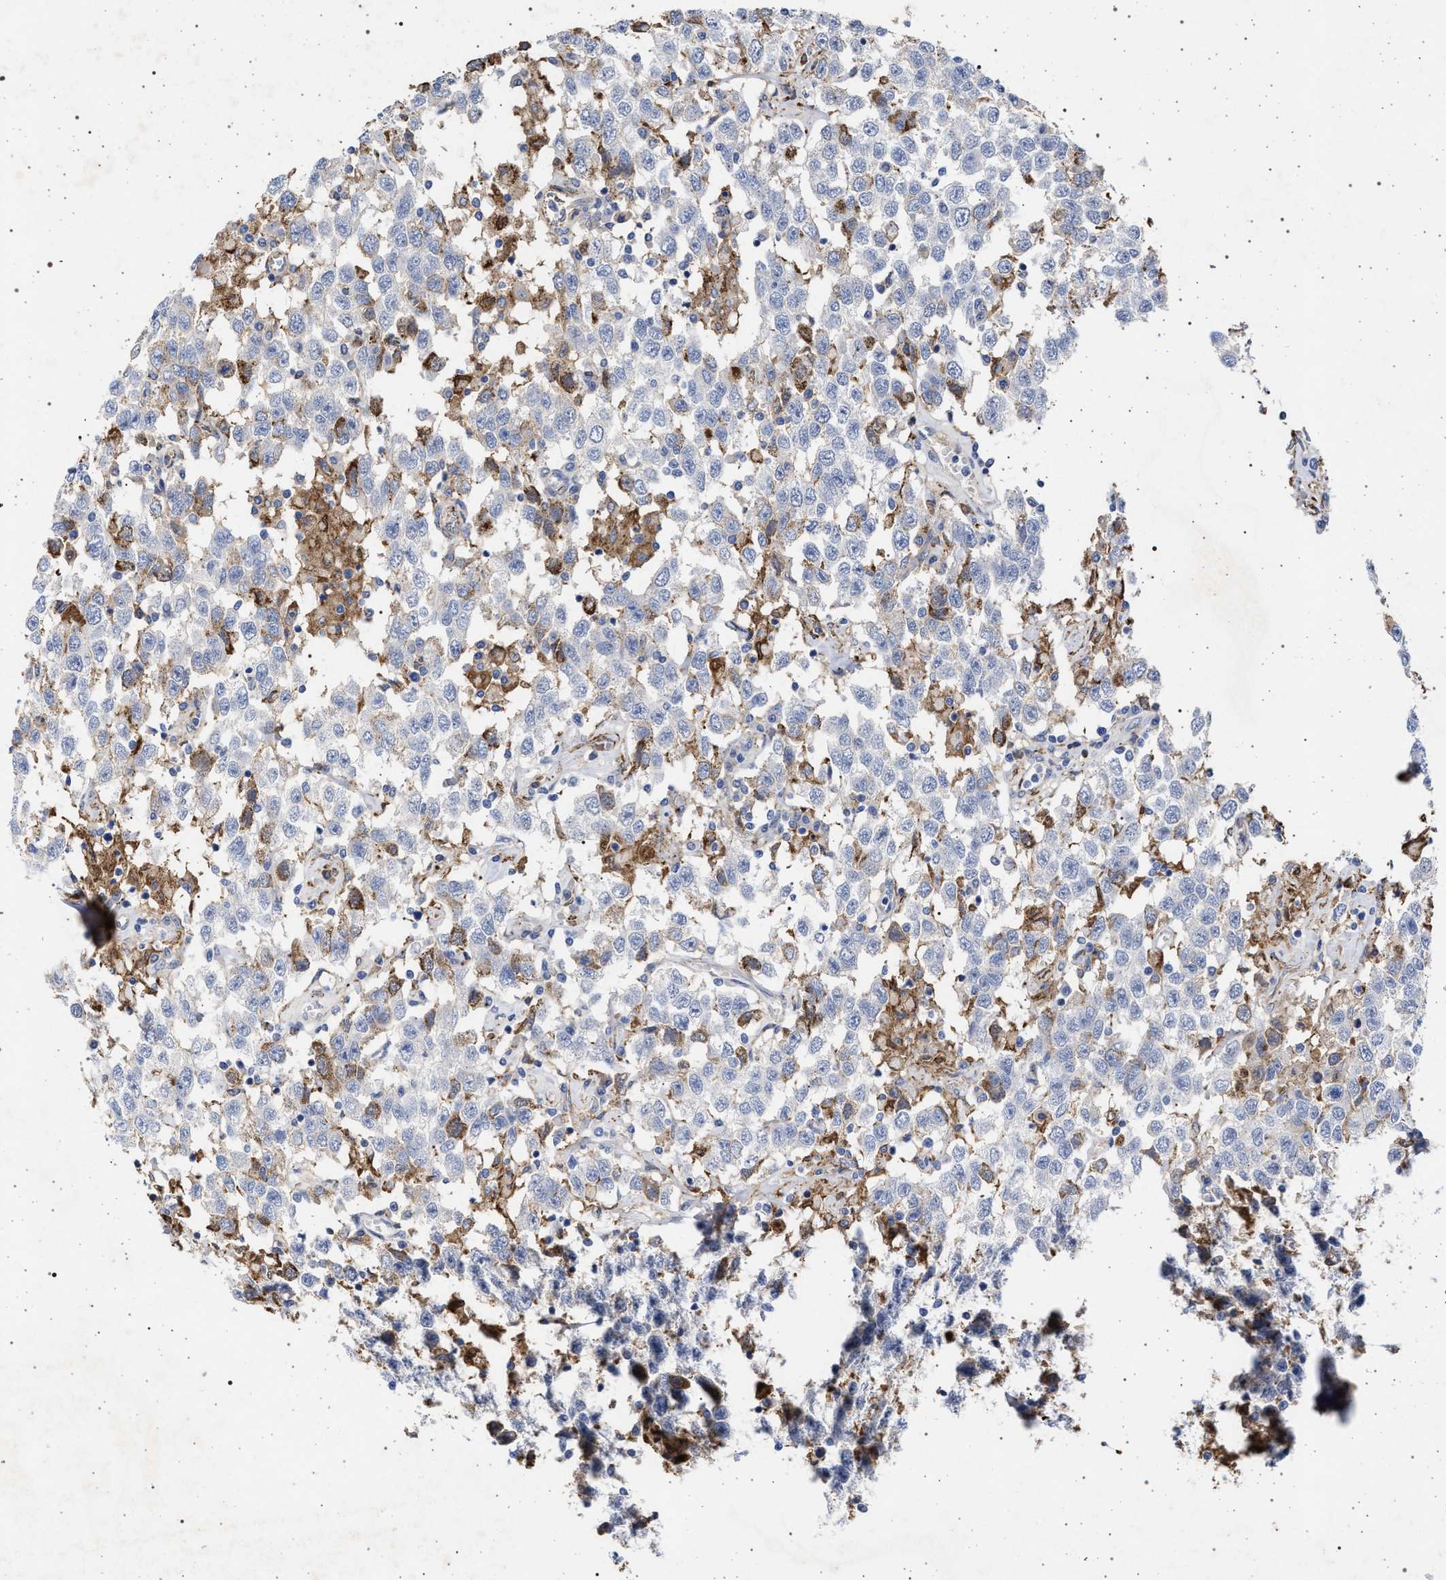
{"staining": {"intensity": "weak", "quantity": "<25%", "location": "cytoplasmic/membranous"}, "tissue": "testis cancer", "cell_type": "Tumor cells", "image_type": "cancer", "snomed": [{"axis": "morphology", "description": "Seminoma, NOS"}, {"axis": "topography", "description": "Testis"}], "caption": "This is an IHC histopathology image of testis seminoma. There is no staining in tumor cells.", "gene": "PLG", "patient": {"sex": "male", "age": 41}}